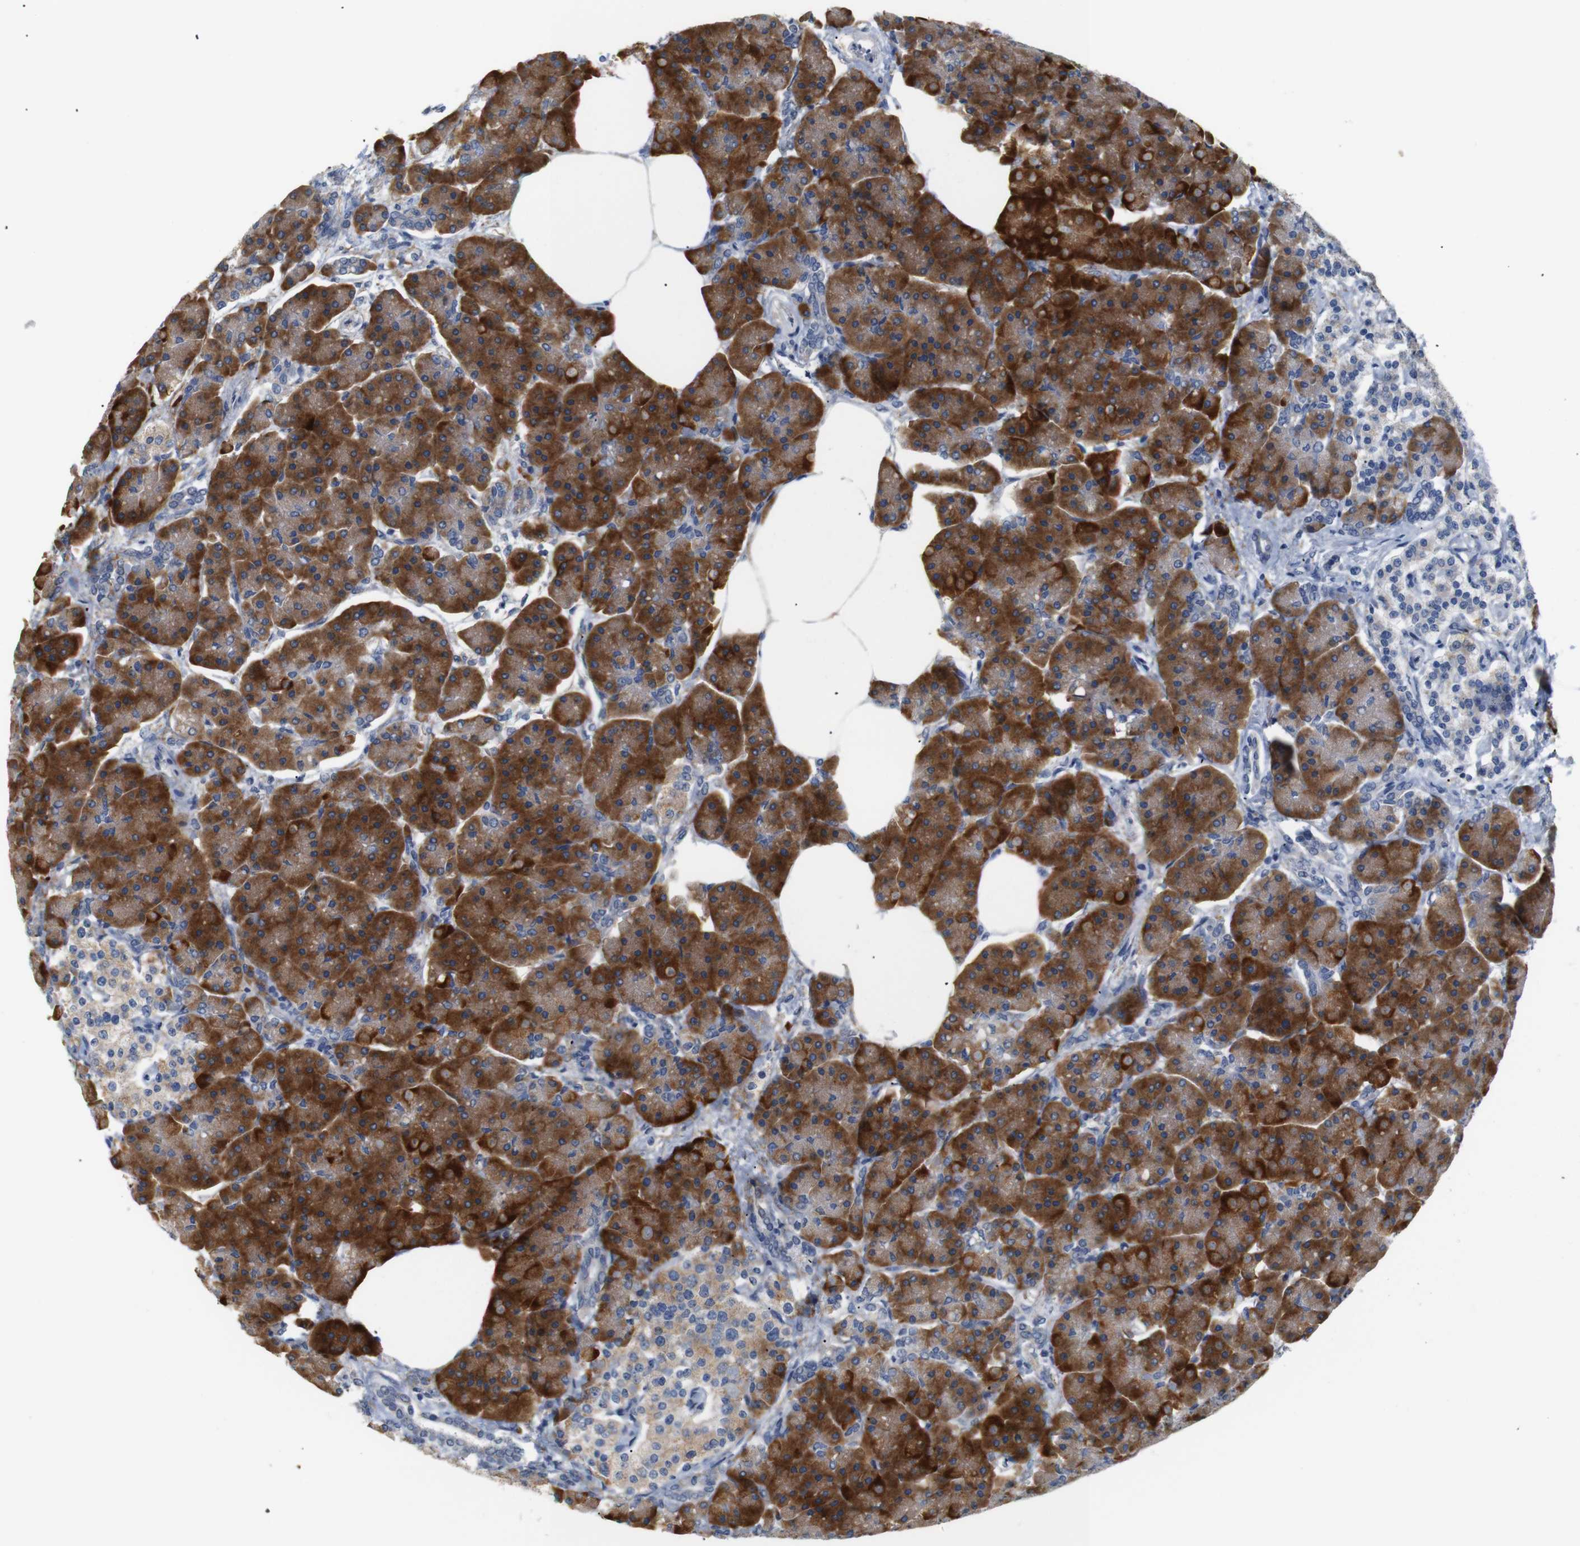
{"staining": {"intensity": "strong", "quantity": ">75%", "location": "cytoplasmic/membranous"}, "tissue": "pancreas", "cell_type": "Exocrine glandular cells", "image_type": "normal", "snomed": [{"axis": "morphology", "description": "Normal tissue, NOS"}, {"axis": "topography", "description": "Pancreas"}], "caption": "IHC of benign human pancreas displays high levels of strong cytoplasmic/membranous expression in approximately >75% of exocrine glandular cells.", "gene": "TRIM5", "patient": {"sex": "female", "age": 70}}